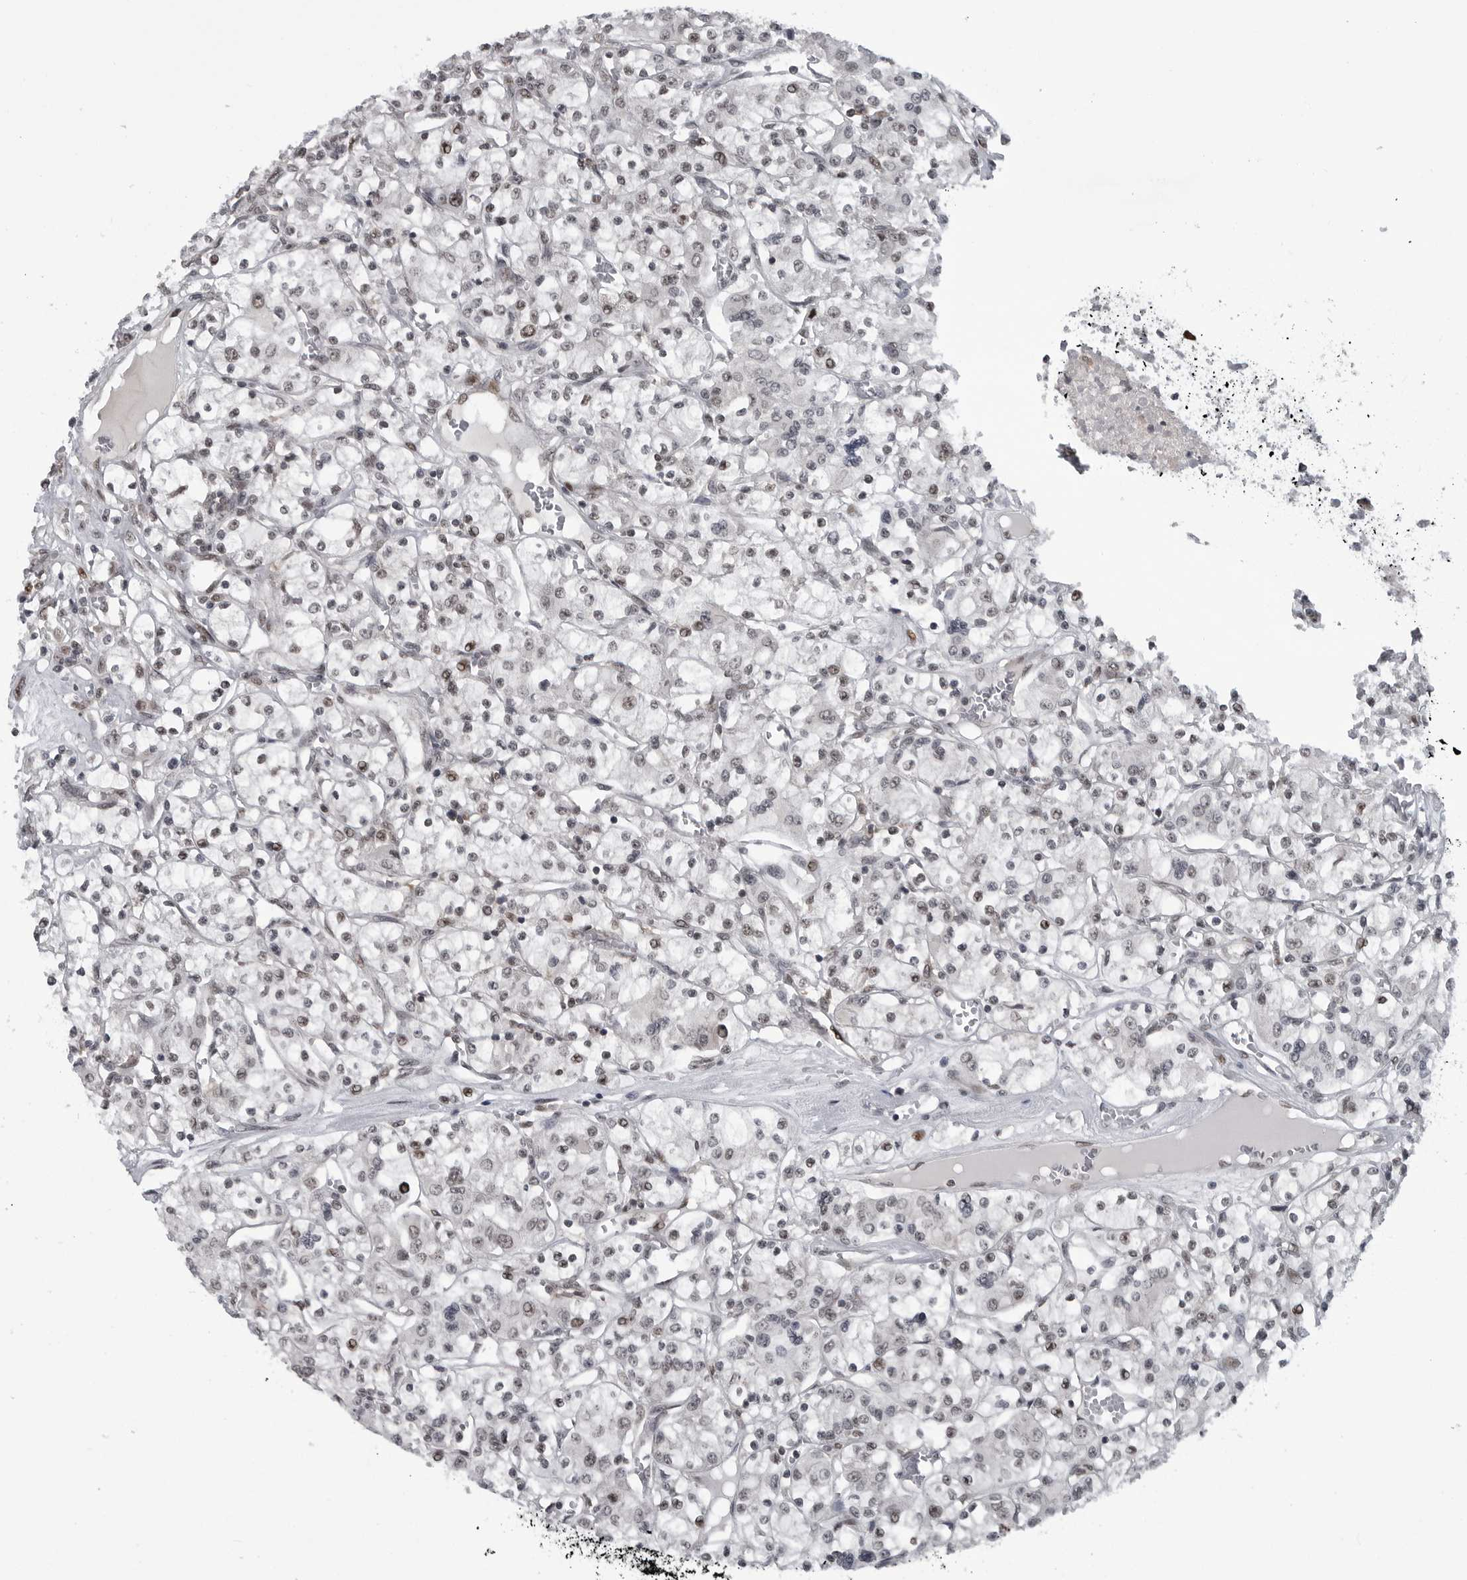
{"staining": {"intensity": "weak", "quantity": ">75%", "location": "nuclear"}, "tissue": "renal cancer", "cell_type": "Tumor cells", "image_type": "cancer", "snomed": [{"axis": "morphology", "description": "Adenocarcinoma, NOS"}, {"axis": "topography", "description": "Kidney"}], "caption": "Renal cancer (adenocarcinoma) stained with a protein marker displays weak staining in tumor cells.", "gene": "C8orf58", "patient": {"sex": "female", "age": 59}}